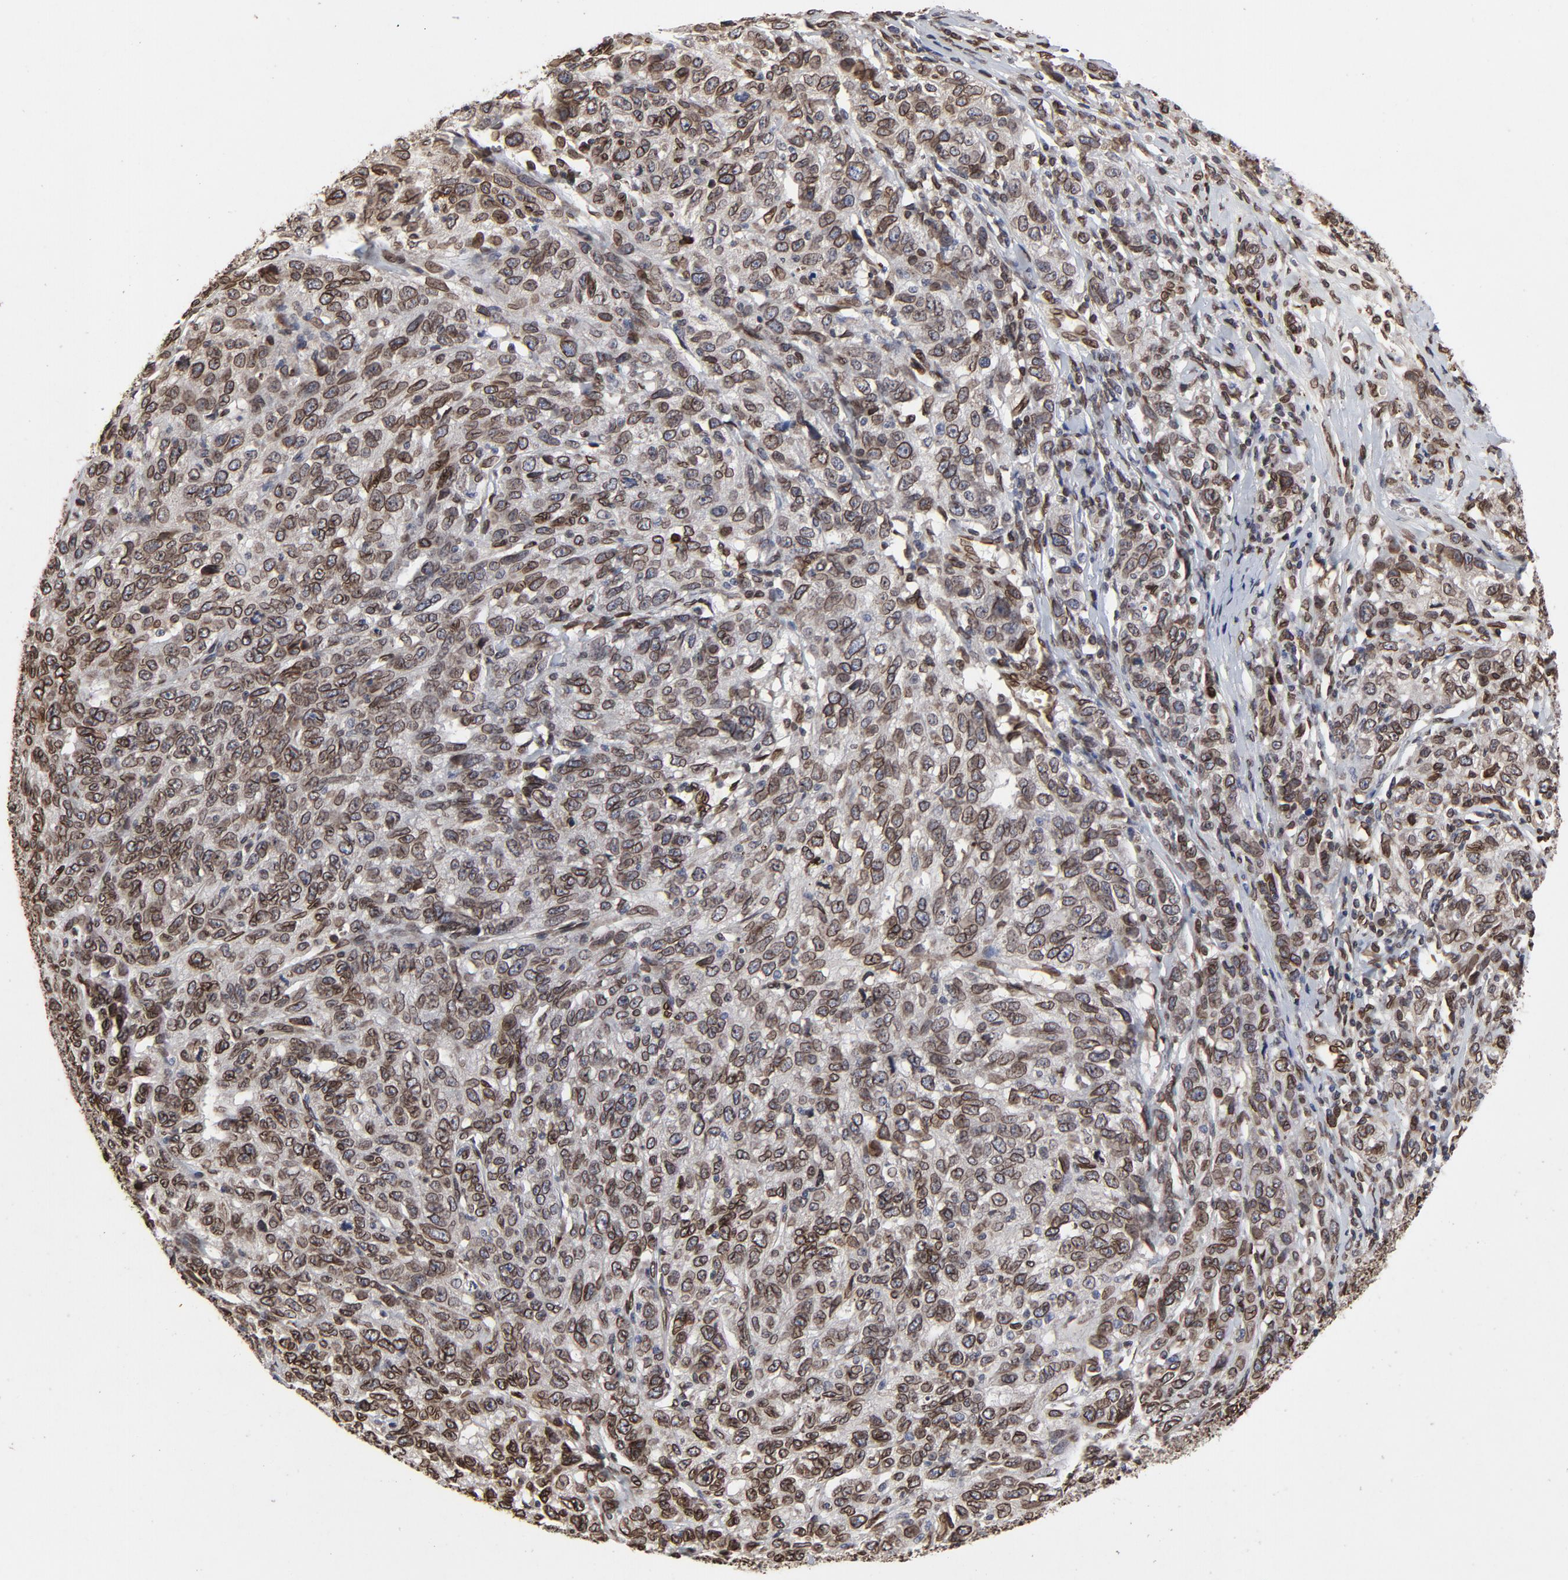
{"staining": {"intensity": "moderate", "quantity": ">75%", "location": "cytoplasmic/membranous,nuclear"}, "tissue": "ovarian cancer", "cell_type": "Tumor cells", "image_type": "cancer", "snomed": [{"axis": "morphology", "description": "Cystadenocarcinoma, serous, NOS"}, {"axis": "topography", "description": "Ovary"}], "caption": "Immunohistochemical staining of human ovarian cancer (serous cystadenocarcinoma) demonstrates medium levels of moderate cytoplasmic/membranous and nuclear positivity in about >75% of tumor cells.", "gene": "LMNA", "patient": {"sex": "female", "age": 71}}